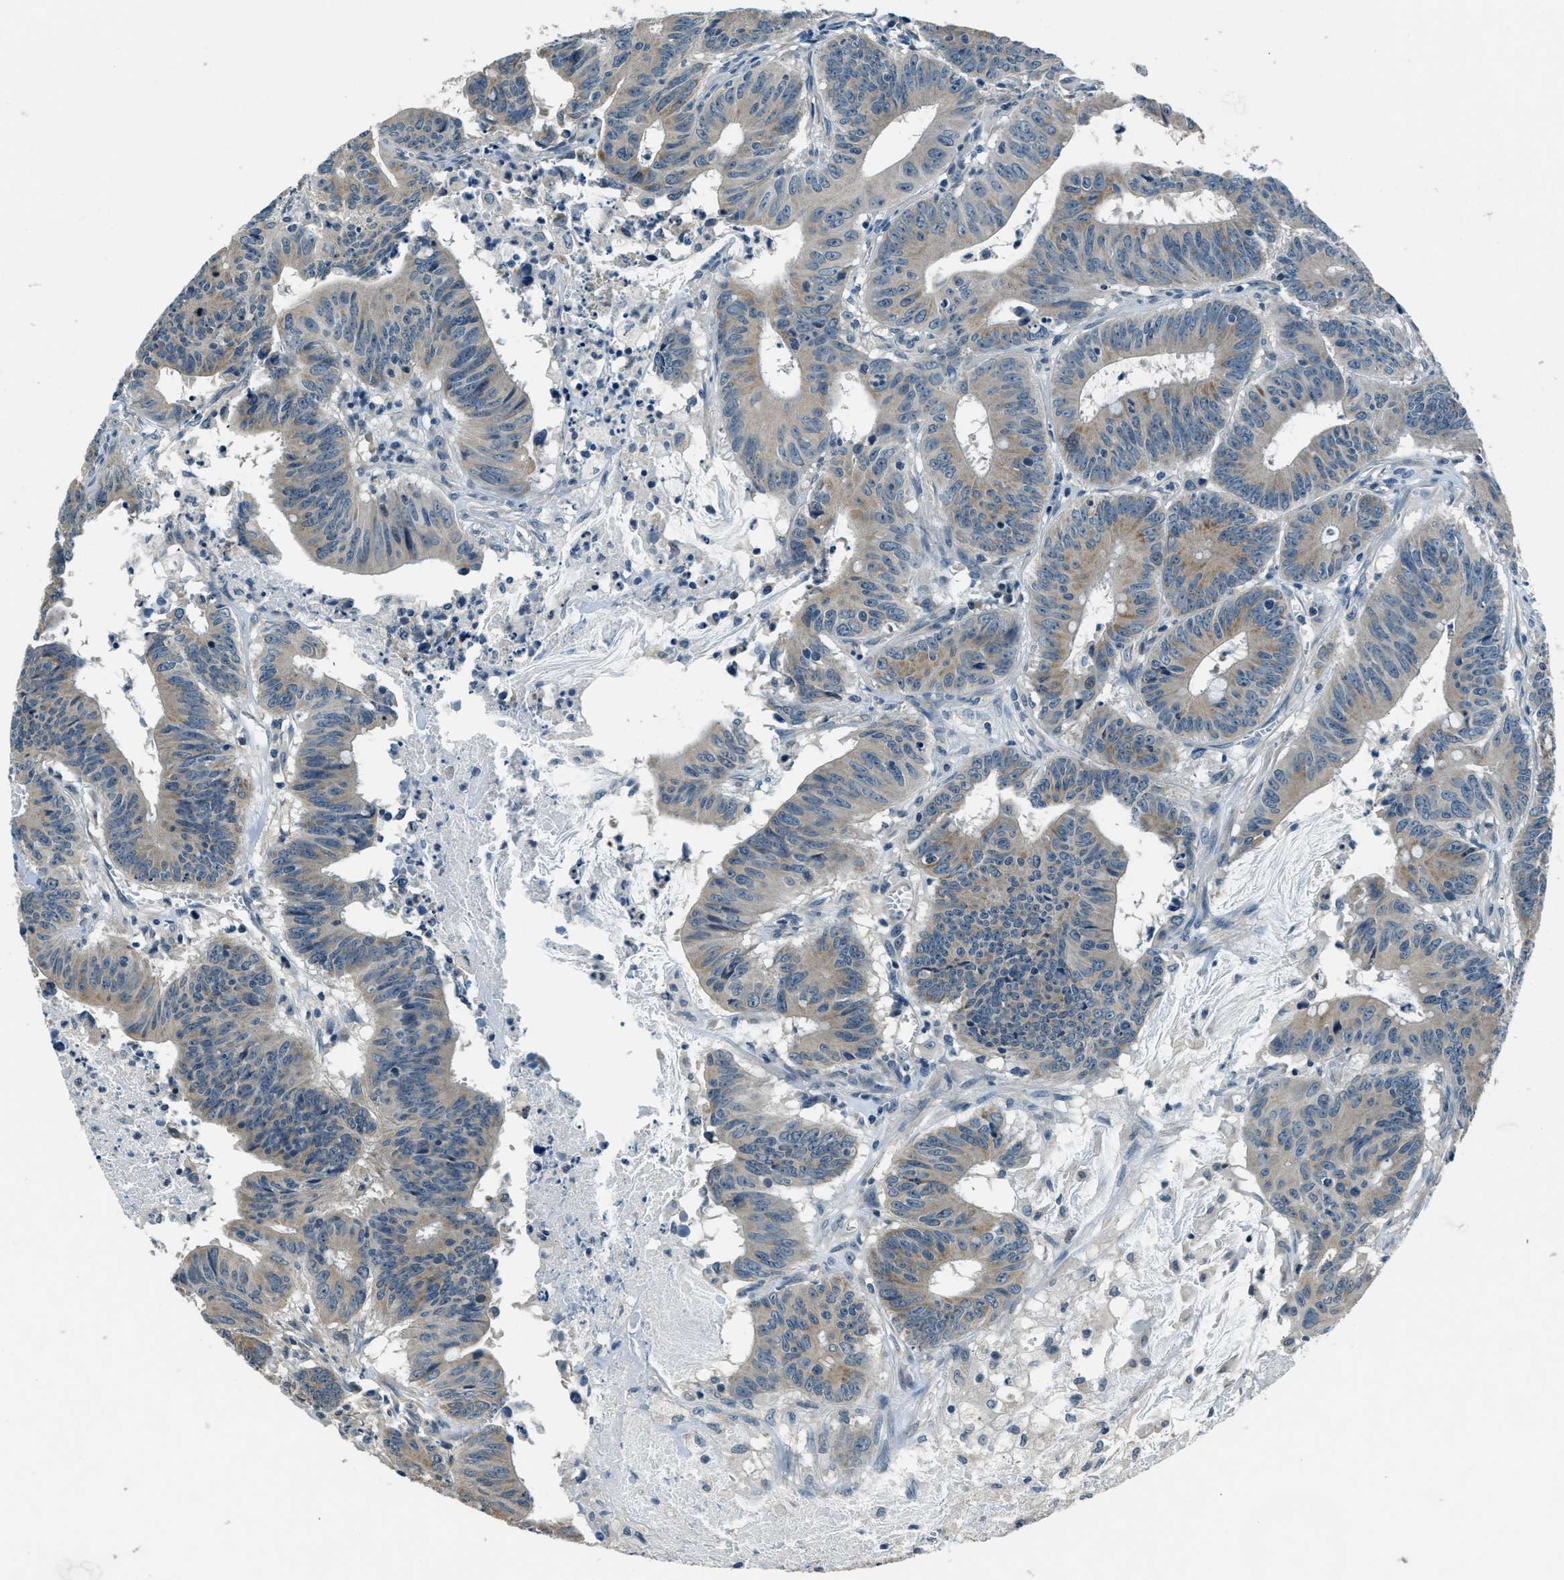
{"staining": {"intensity": "weak", "quantity": "25%-75%", "location": "cytoplasmic/membranous"}, "tissue": "colorectal cancer", "cell_type": "Tumor cells", "image_type": "cancer", "snomed": [{"axis": "morphology", "description": "Adenocarcinoma, NOS"}, {"axis": "topography", "description": "Colon"}], "caption": "Human colorectal cancer stained with a brown dye displays weak cytoplasmic/membranous positive staining in approximately 25%-75% of tumor cells.", "gene": "NME8", "patient": {"sex": "male", "age": 45}}